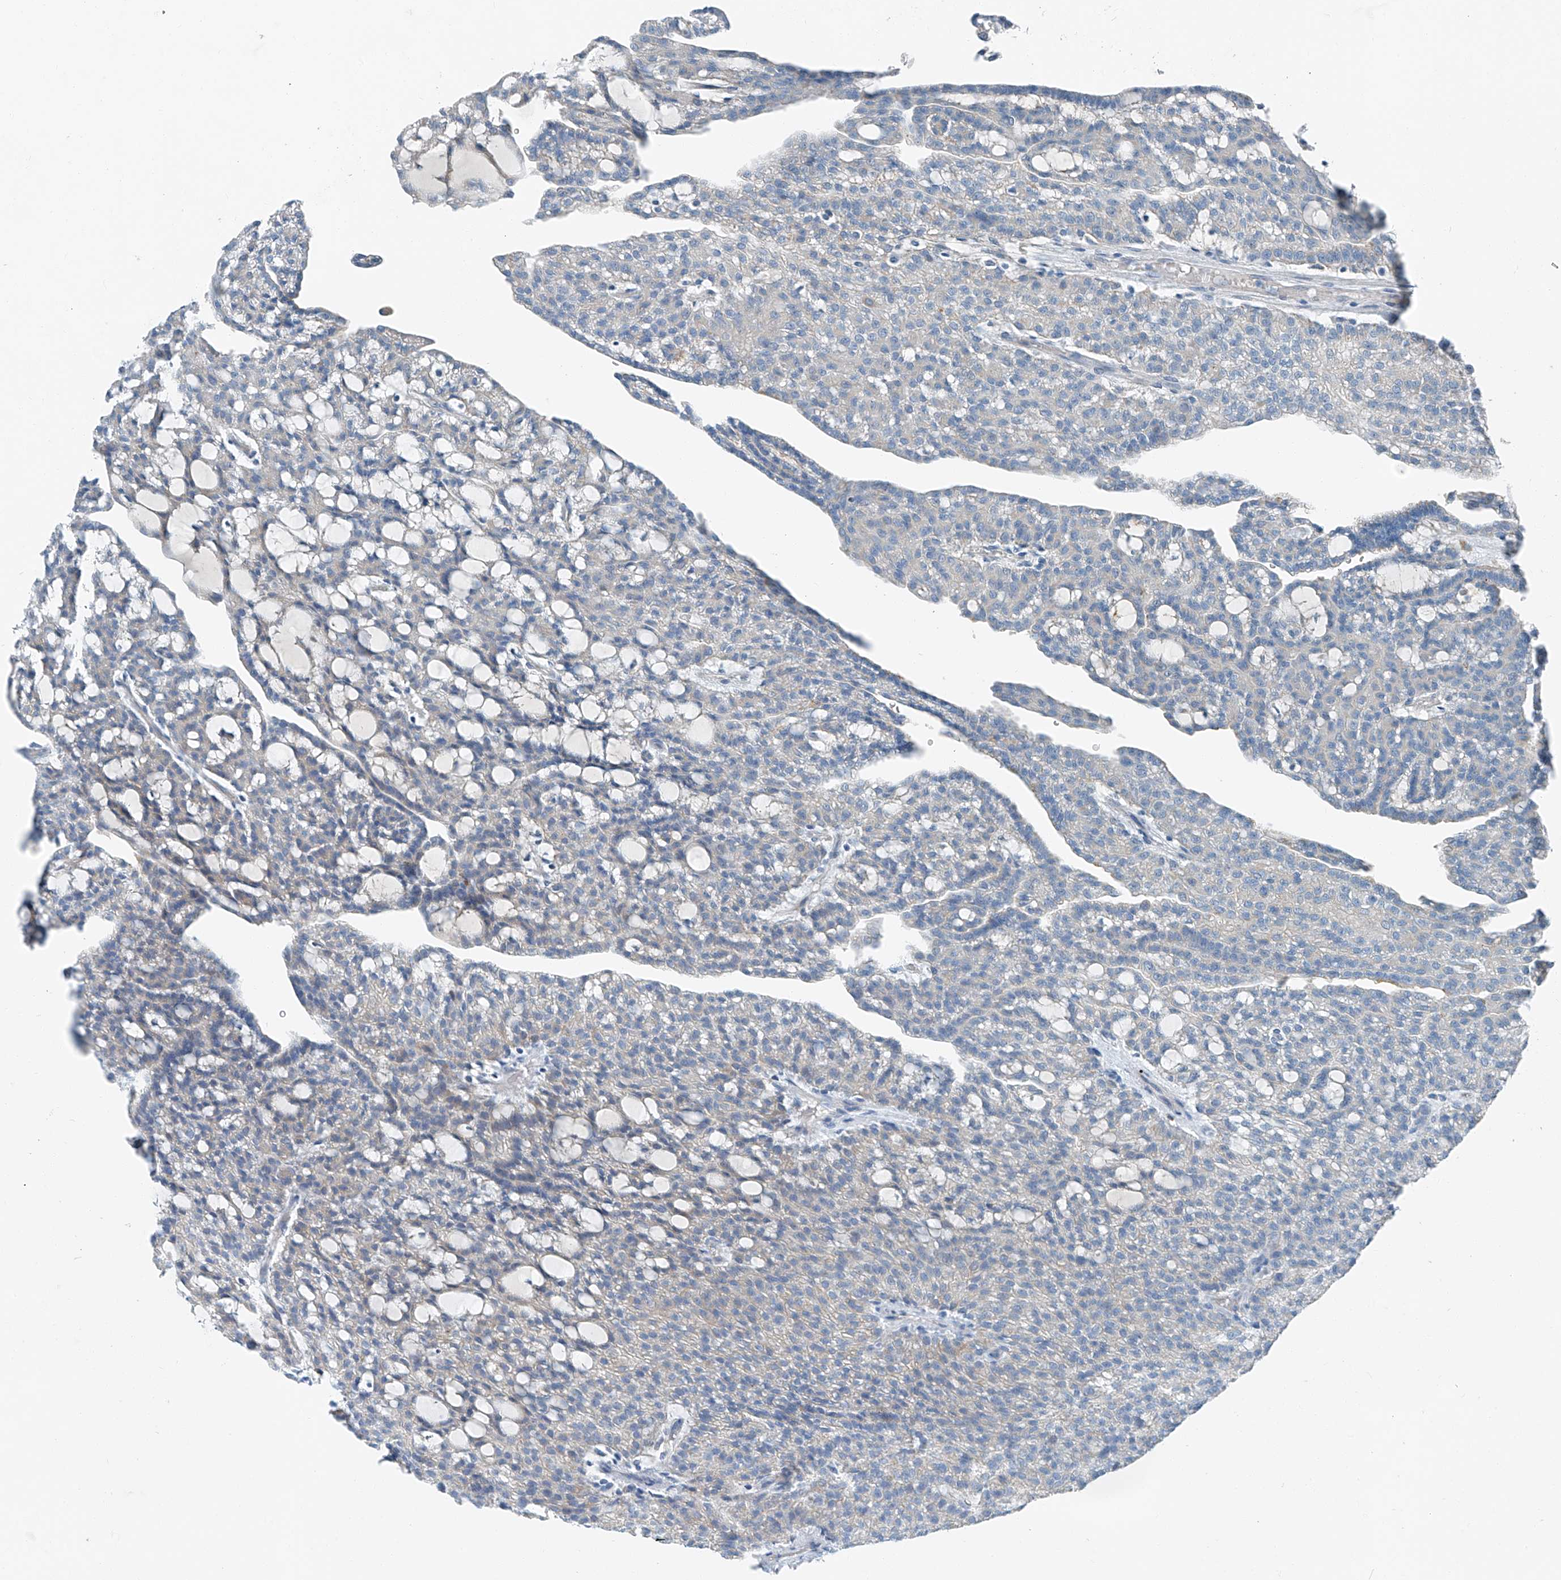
{"staining": {"intensity": "negative", "quantity": "none", "location": "none"}, "tissue": "renal cancer", "cell_type": "Tumor cells", "image_type": "cancer", "snomed": [{"axis": "morphology", "description": "Adenocarcinoma, NOS"}, {"axis": "topography", "description": "Kidney"}], "caption": "Human renal cancer (adenocarcinoma) stained for a protein using immunohistochemistry reveals no staining in tumor cells.", "gene": "MDGA1", "patient": {"sex": "male", "age": 63}}